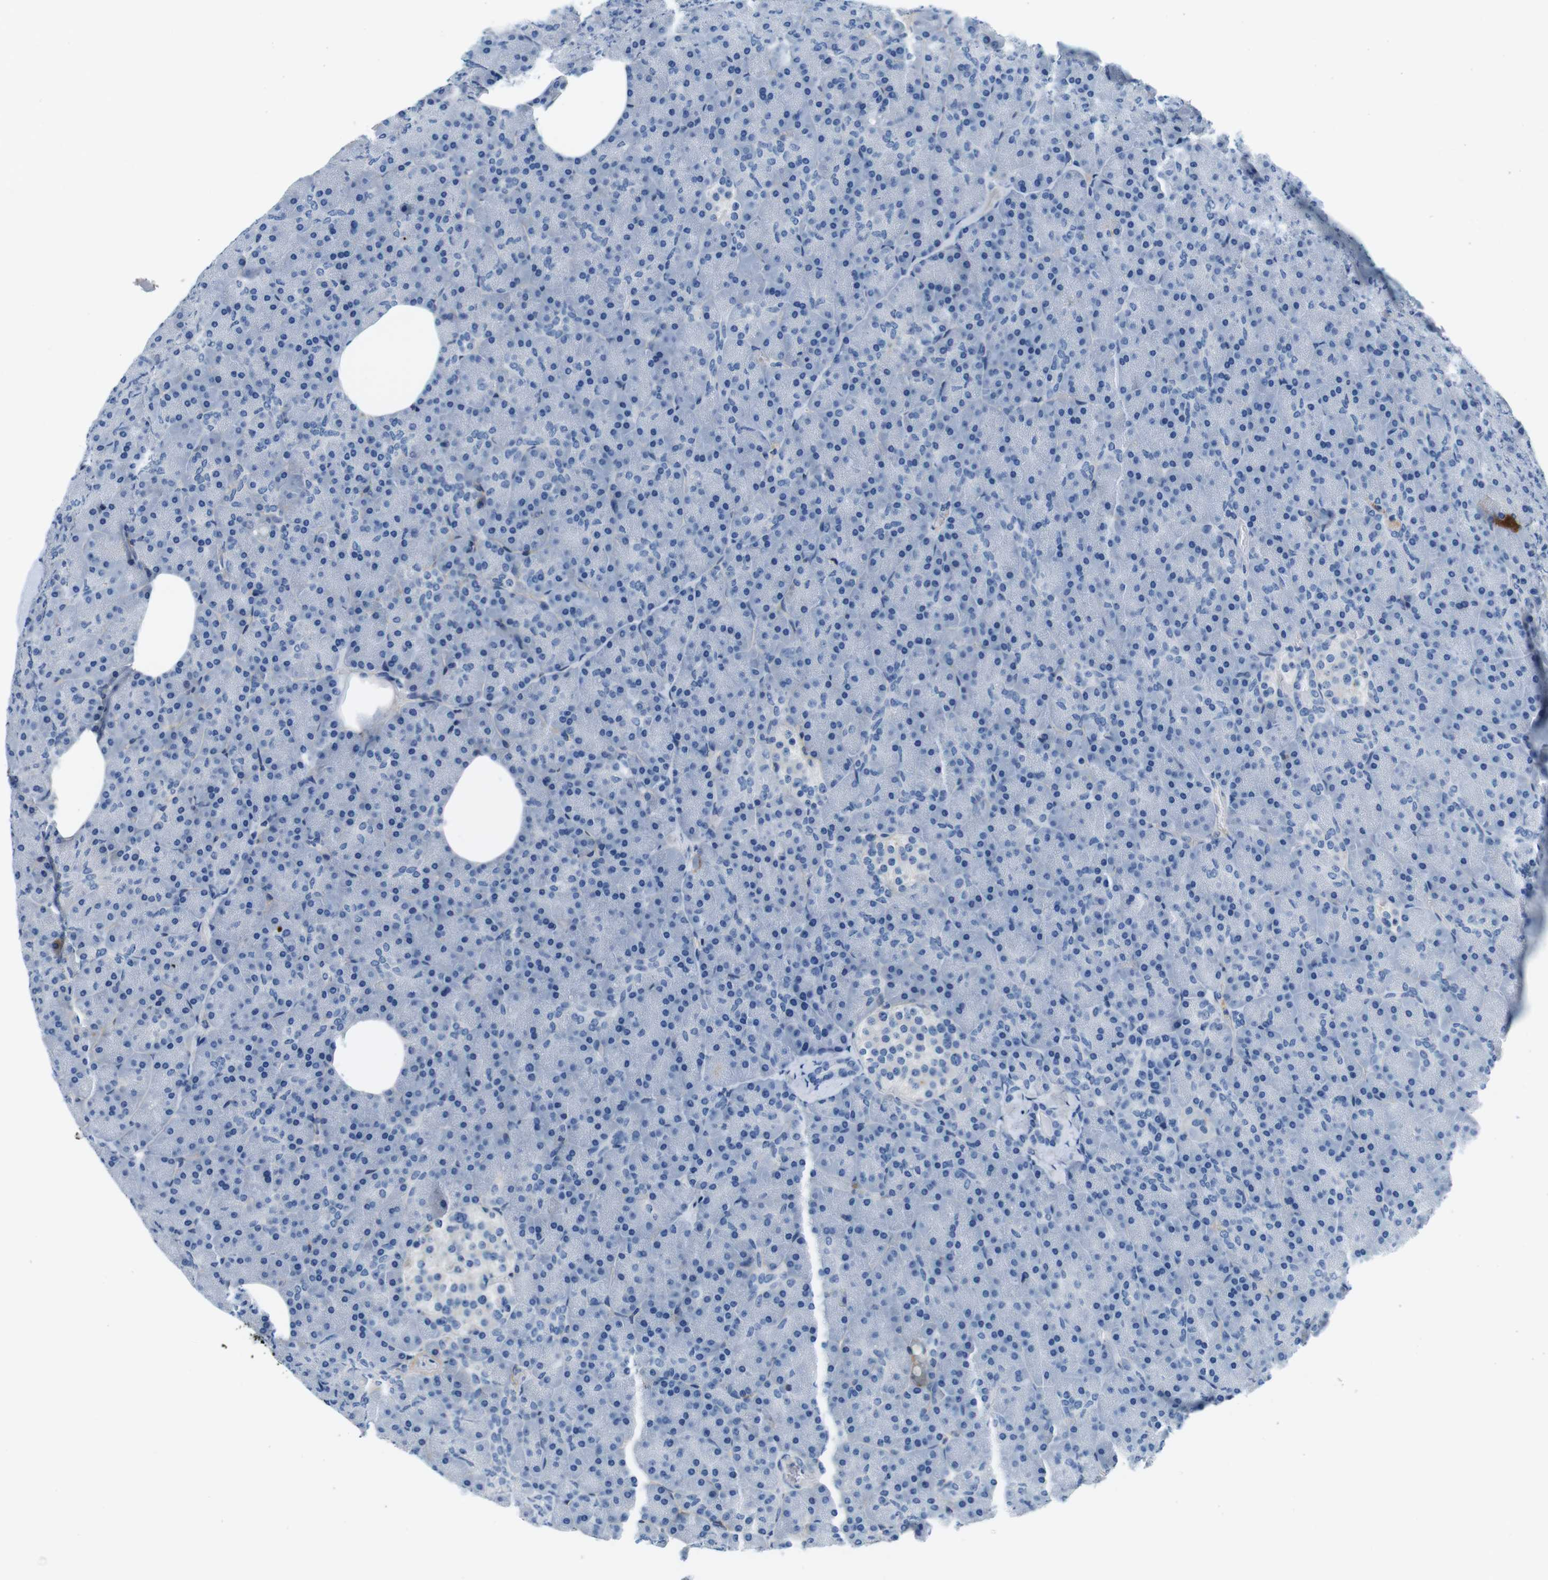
{"staining": {"intensity": "negative", "quantity": "none", "location": "none"}, "tissue": "pancreas", "cell_type": "Exocrine glandular cells", "image_type": "normal", "snomed": [{"axis": "morphology", "description": "Normal tissue, NOS"}, {"axis": "topography", "description": "Pancreas"}], "caption": "Immunohistochemistry of unremarkable pancreas demonstrates no expression in exocrine glandular cells.", "gene": "IGHD", "patient": {"sex": "female", "age": 35}}